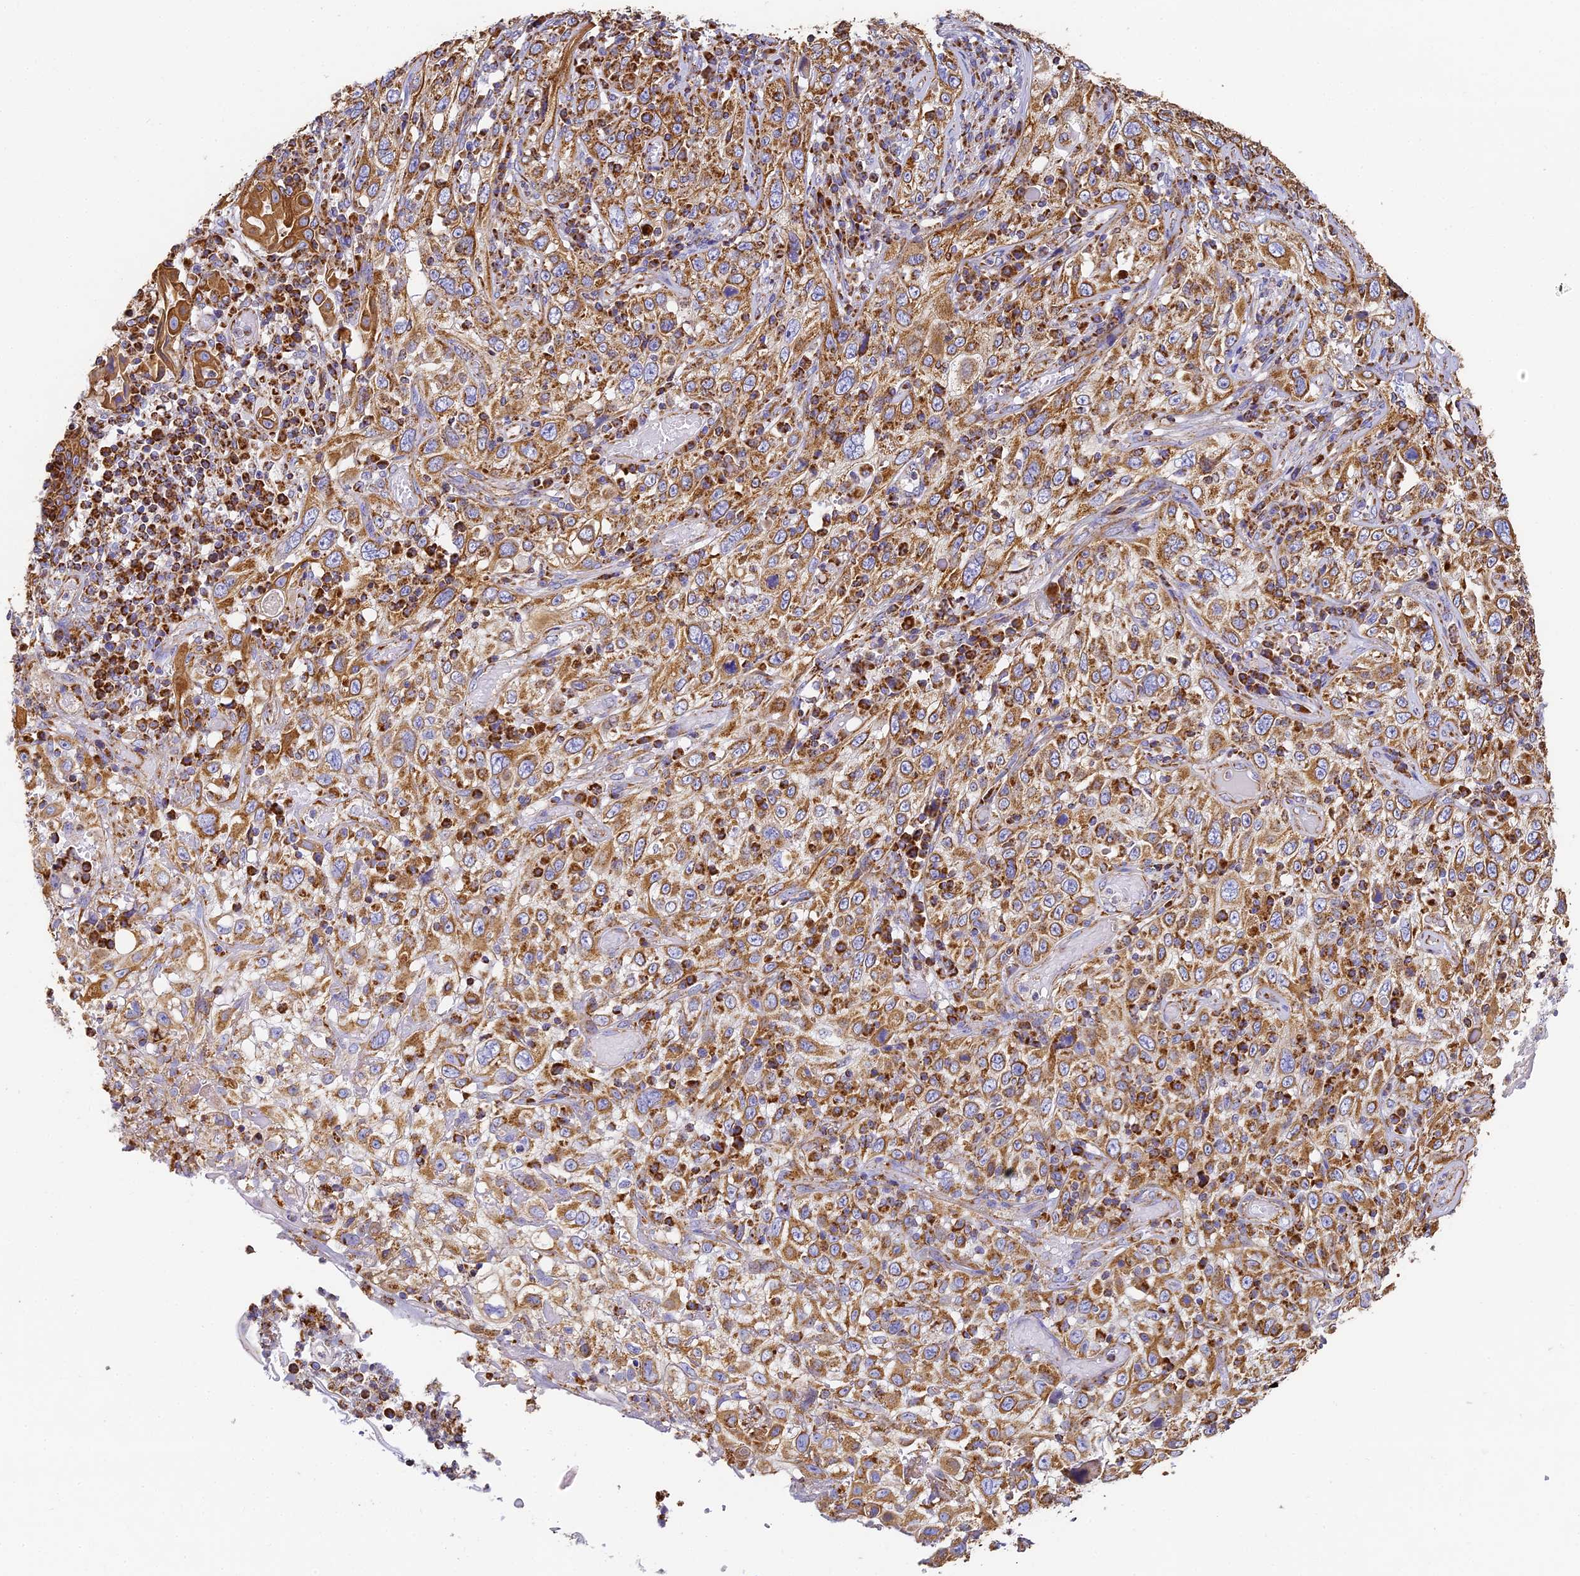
{"staining": {"intensity": "moderate", "quantity": ">75%", "location": "cytoplasmic/membranous"}, "tissue": "cervical cancer", "cell_type": "Tumor cells", "image_type": "cancer", "snomed": [{"axis": "morphology", "description": "Squamous cell carcinoma, NOS"}, {"axis": "topography", "description": "Cervix"}], "caption": "This is an image of IHC staining of squamous cell carcinoma (cervical), which shows moderate positivity in the cytoplasmic/membranous of tumor cells.", "gene": "COX6C", "patient": {"sex": "female", "age": 46}}